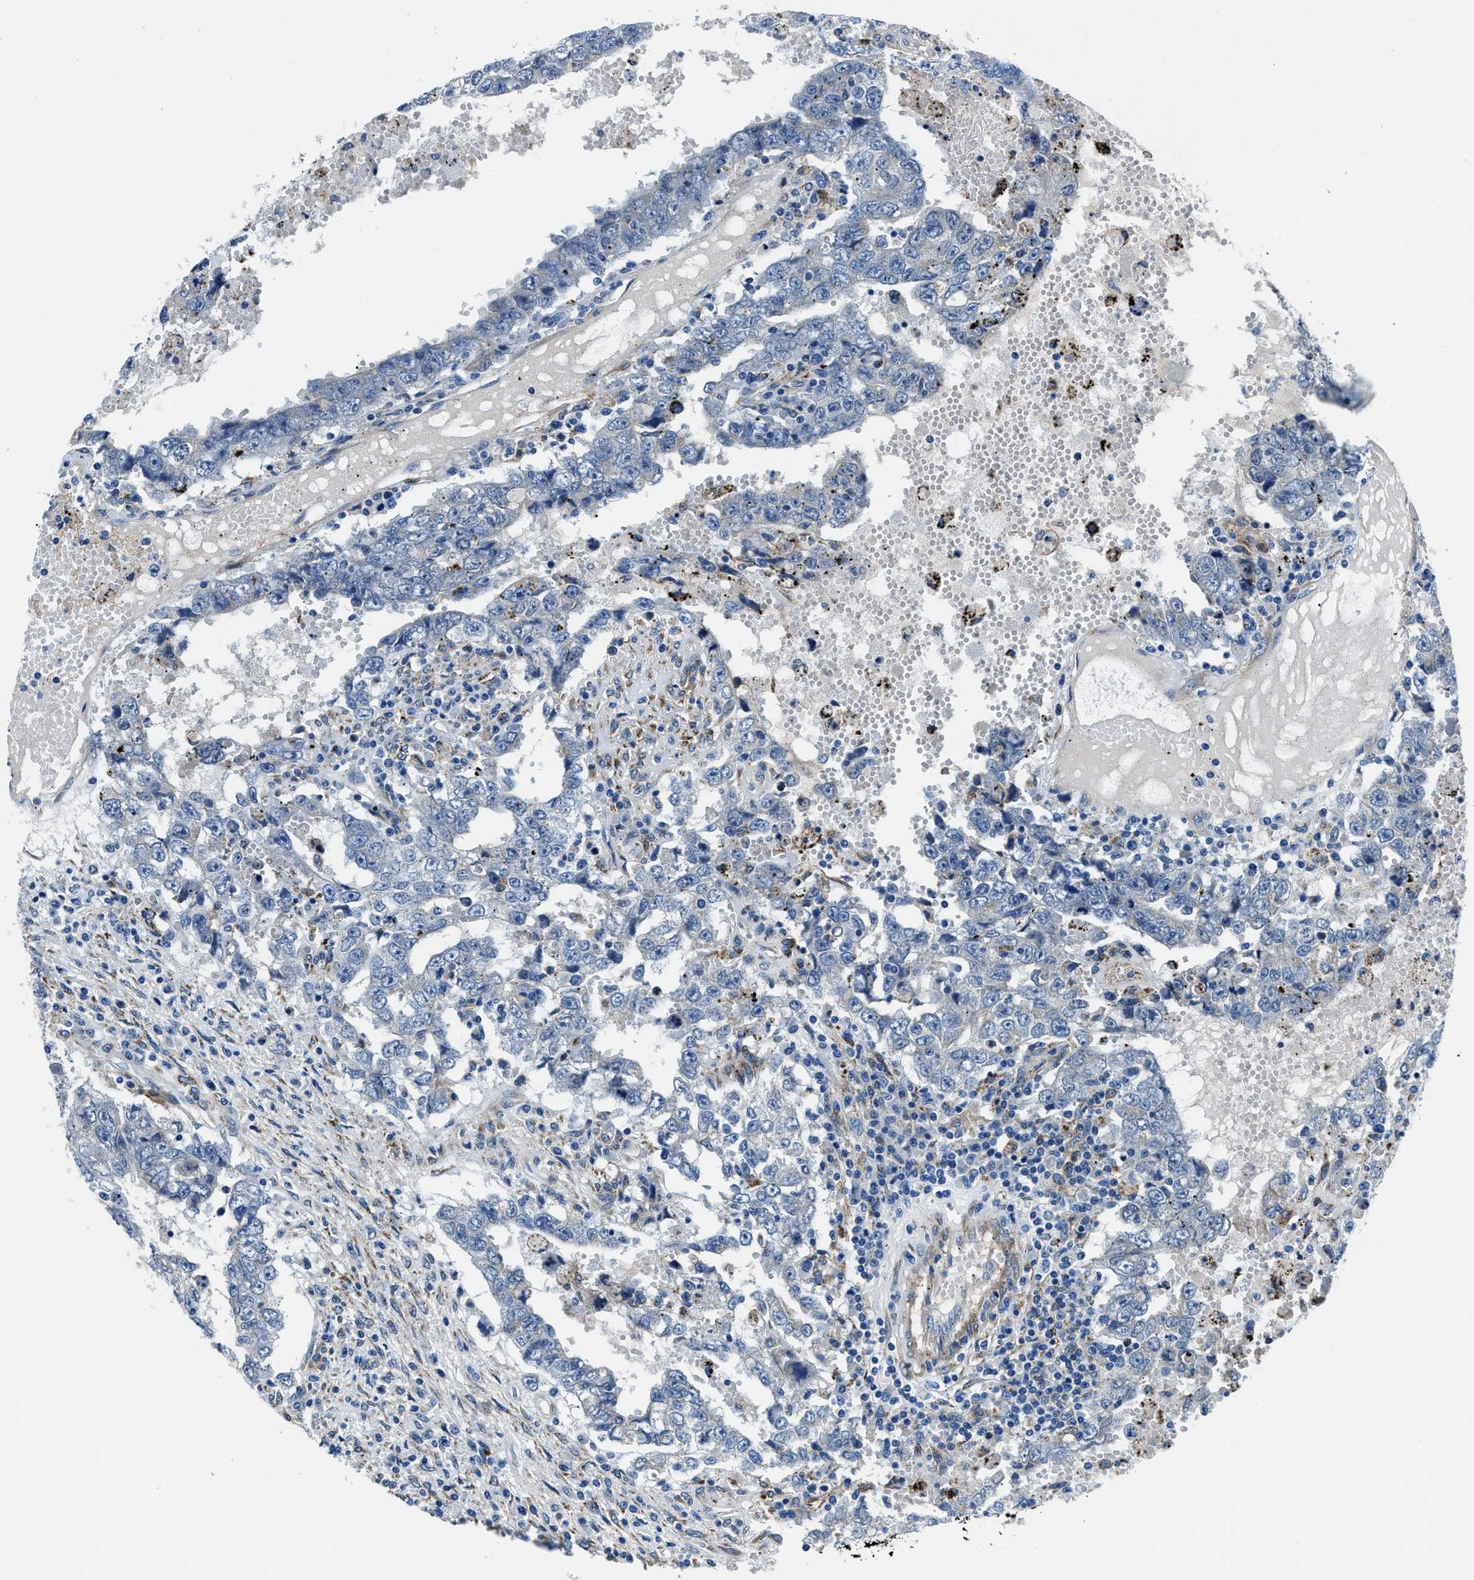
{"staining": {"intensity": "negative", "quantity": "none", "location": "none"}, "tissue": "testis cancer", "cell_type": "Tumor cells", "image_type": "cancer", "snomed": [{"axis": "morphology", "description": "Carcinoma, Embryonal, NOS"}, {"axis": "topography", "description": "Testis"}], "caption": "There is no significant positivity in tumor cells of embryonal carcinoma (testis).", "gene": "PRTFDC1", "patient": {"sex": "male", "age": 26}}